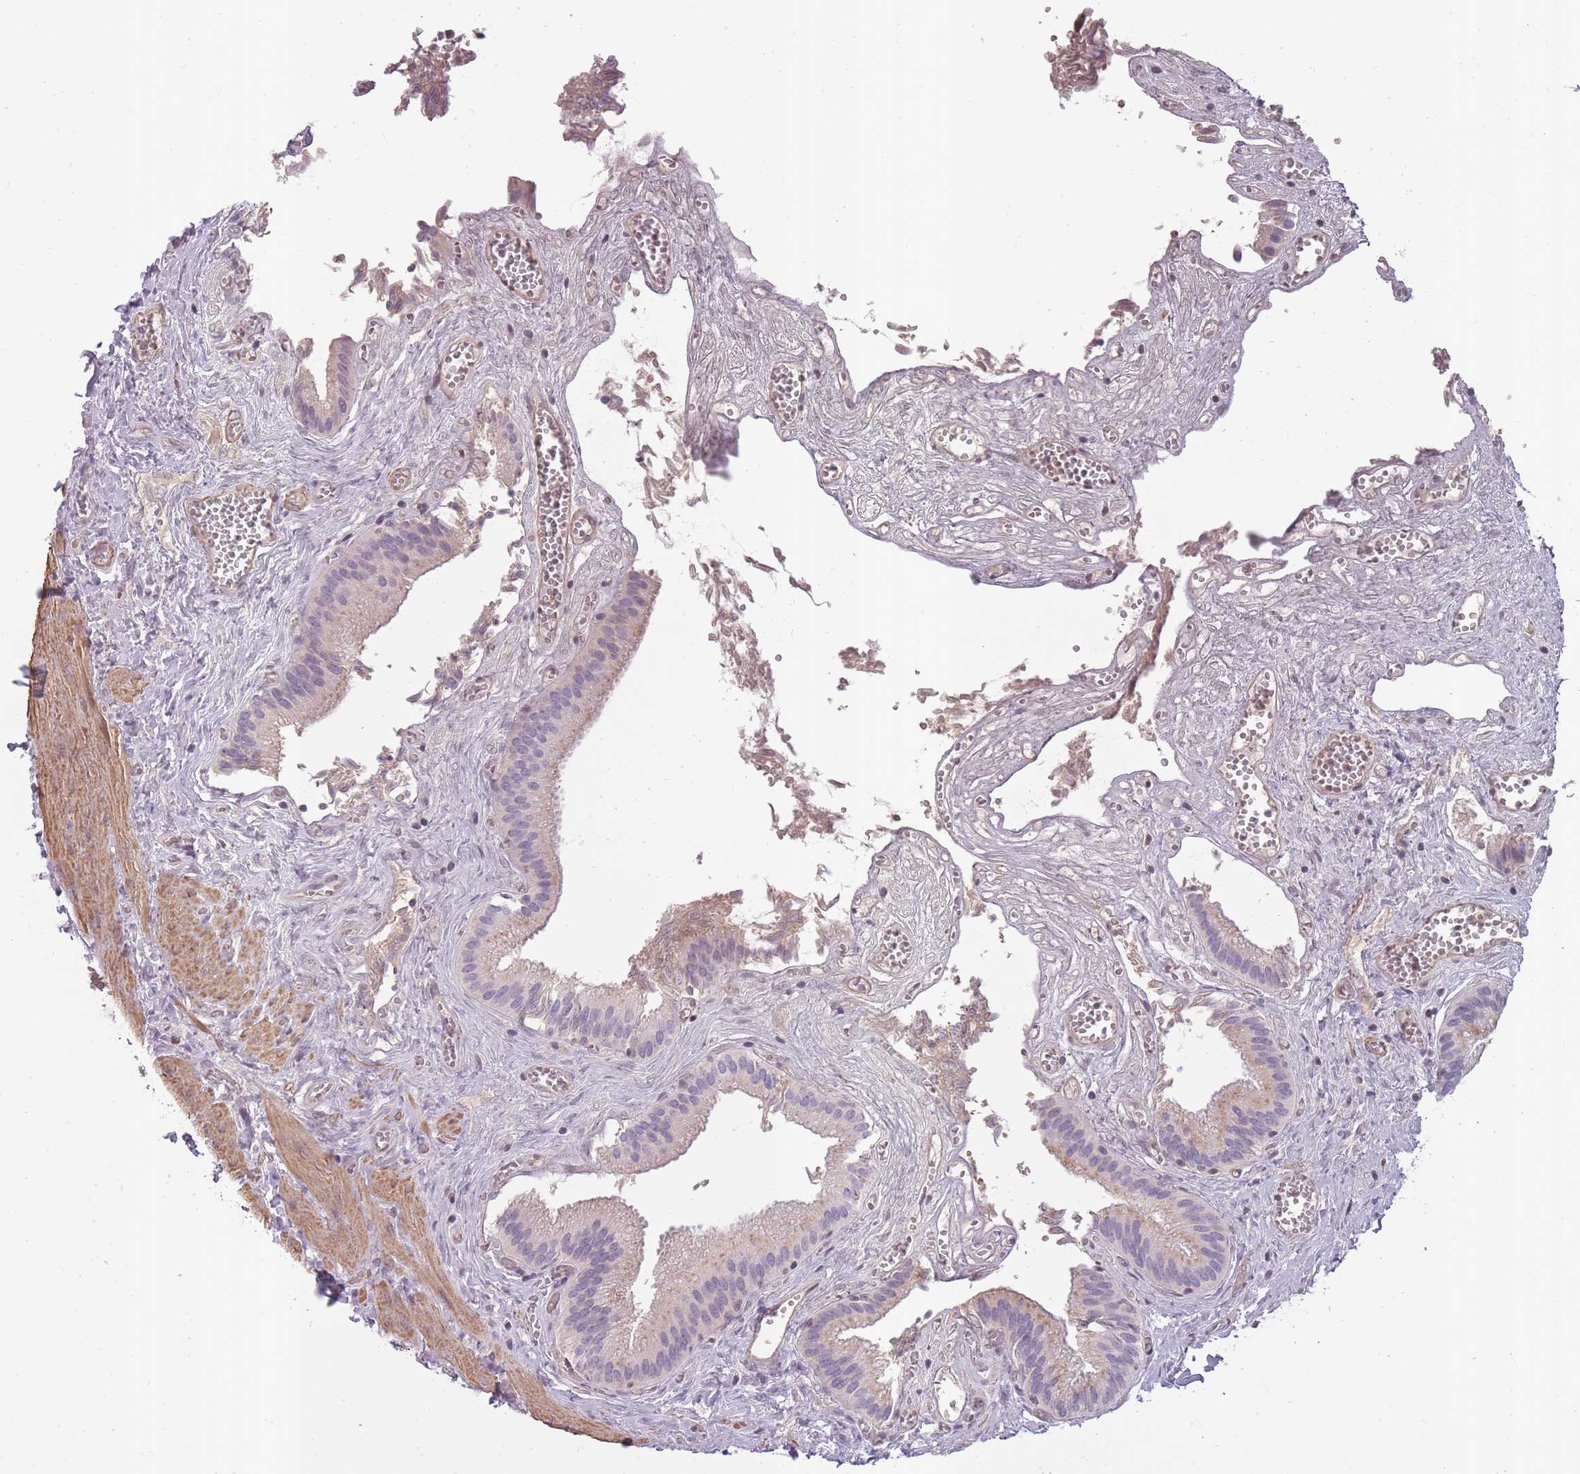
{"staining": {"intensity": "moderate", "quantity": "25%-75%", "location": "cytoplasmic/membranous"}, "tissue": "gallbladder", "cell_type": "Glandular cells", "image_type": "normal", "snomed": [{"axis": "morphology", "description": "Normal tissue, NOS"}, {"axis": "topography", "description": "Gallbladder"}, {"axis": "topography", "description": "Peripheral nerve tissue"}], "caption": "Gallbladder stained with DAB immunohistochemistry reveals medium levels of moderate cytoplasmic/membranous positivity in about 25%-75% of glandular cells.", "gene": "SLC8A2", "patient": {"sex": "male", "age": 17}}